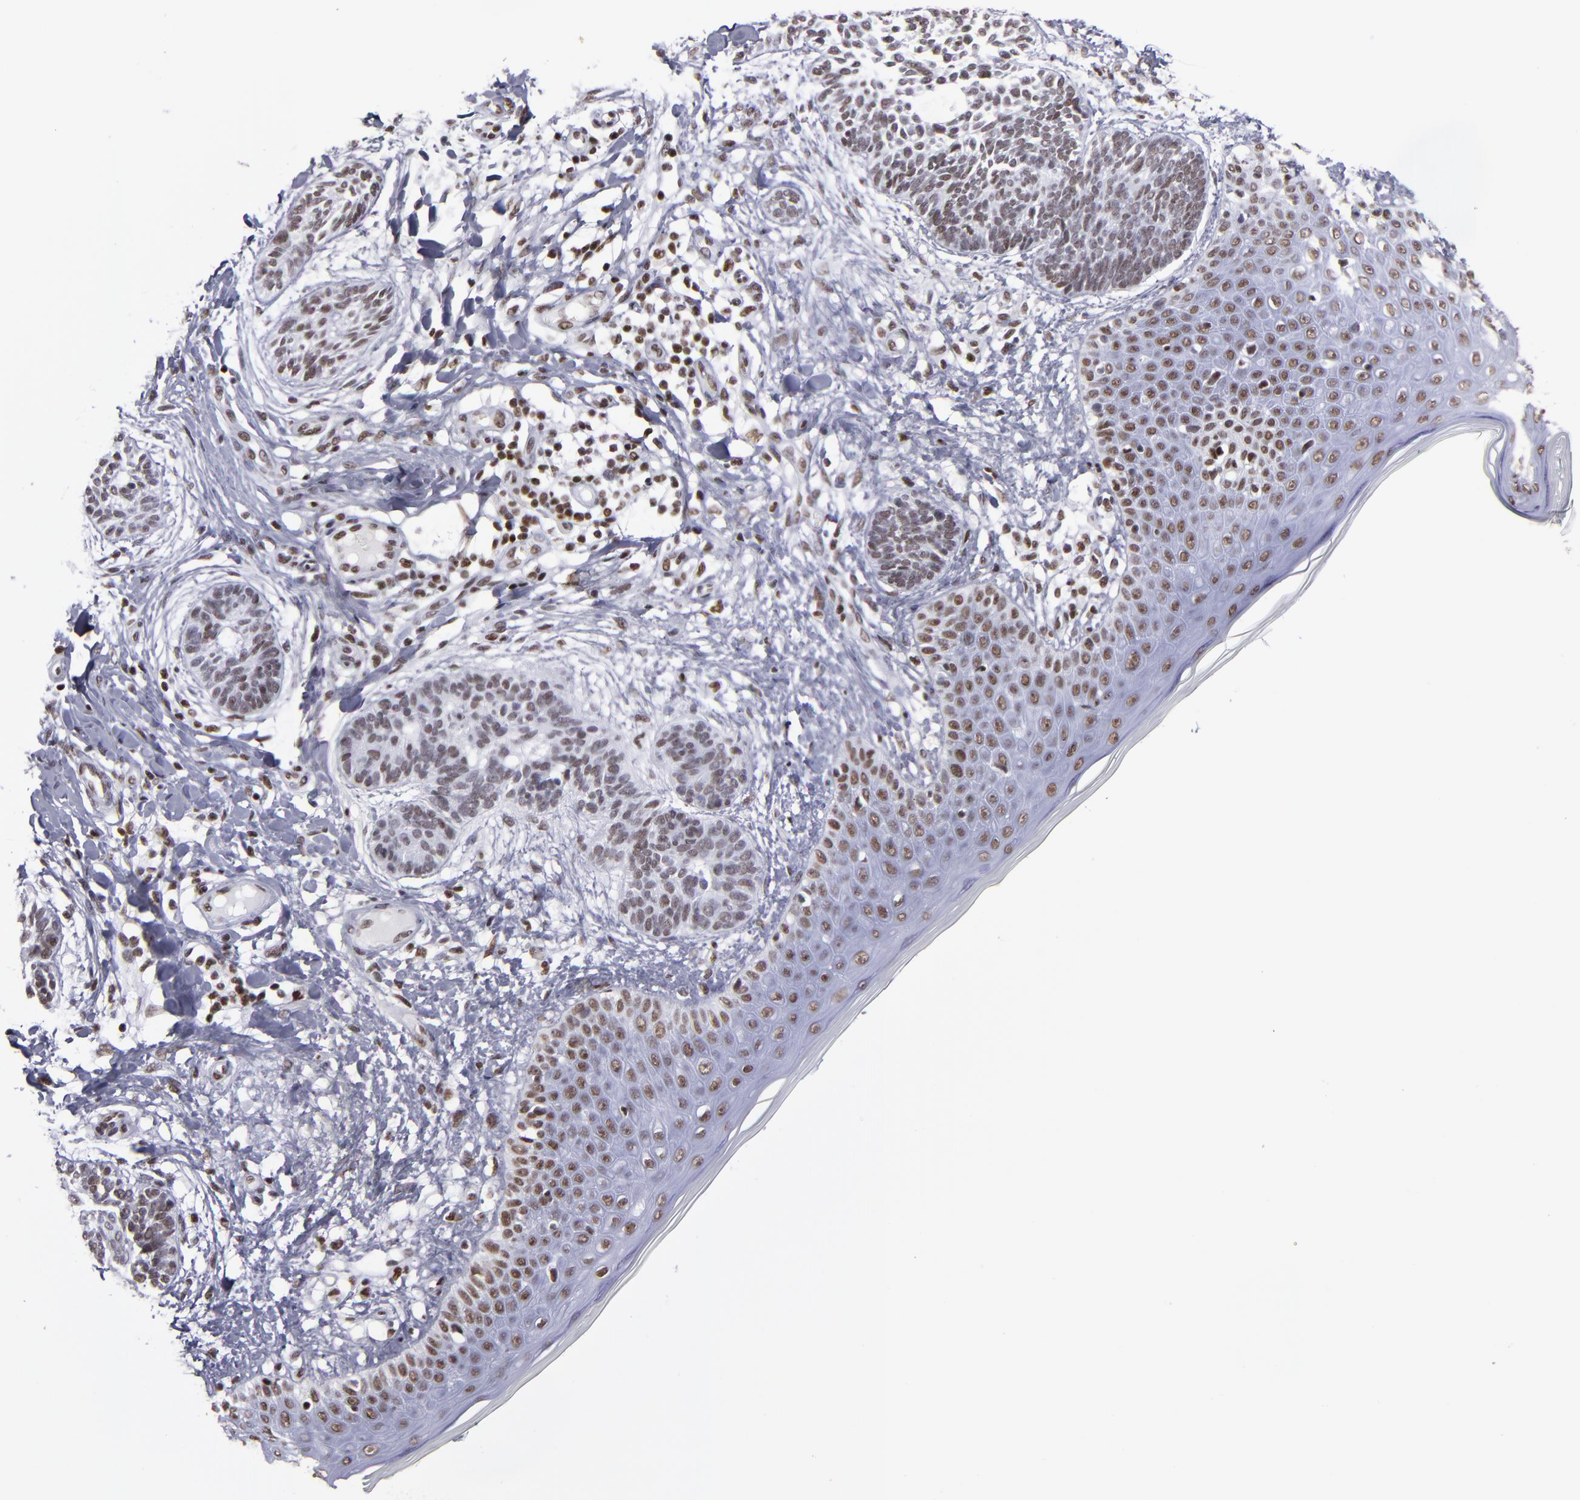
{"staining": {"intensity": "weak", "quantity": ">75%", "location": "nuclear"}, "tissue": "skin cancer", "cell_type": "Tumor cells", "image_type": "cancer", "snomed": [{"axis": "morphology", "description": "Normal tissue, NOS"}, {"axis": "morphology", "description": "Basal cell carcinoma"}, {"axis": "topography", "description": "Skin"}], "caption": "A low amount of weak nuclear positivity is identified in about >75% of tumor cells in skin basal cell carcinoma tissue.", "gene": "TERF2", "patient": {"sex": "male", "age": 63}}